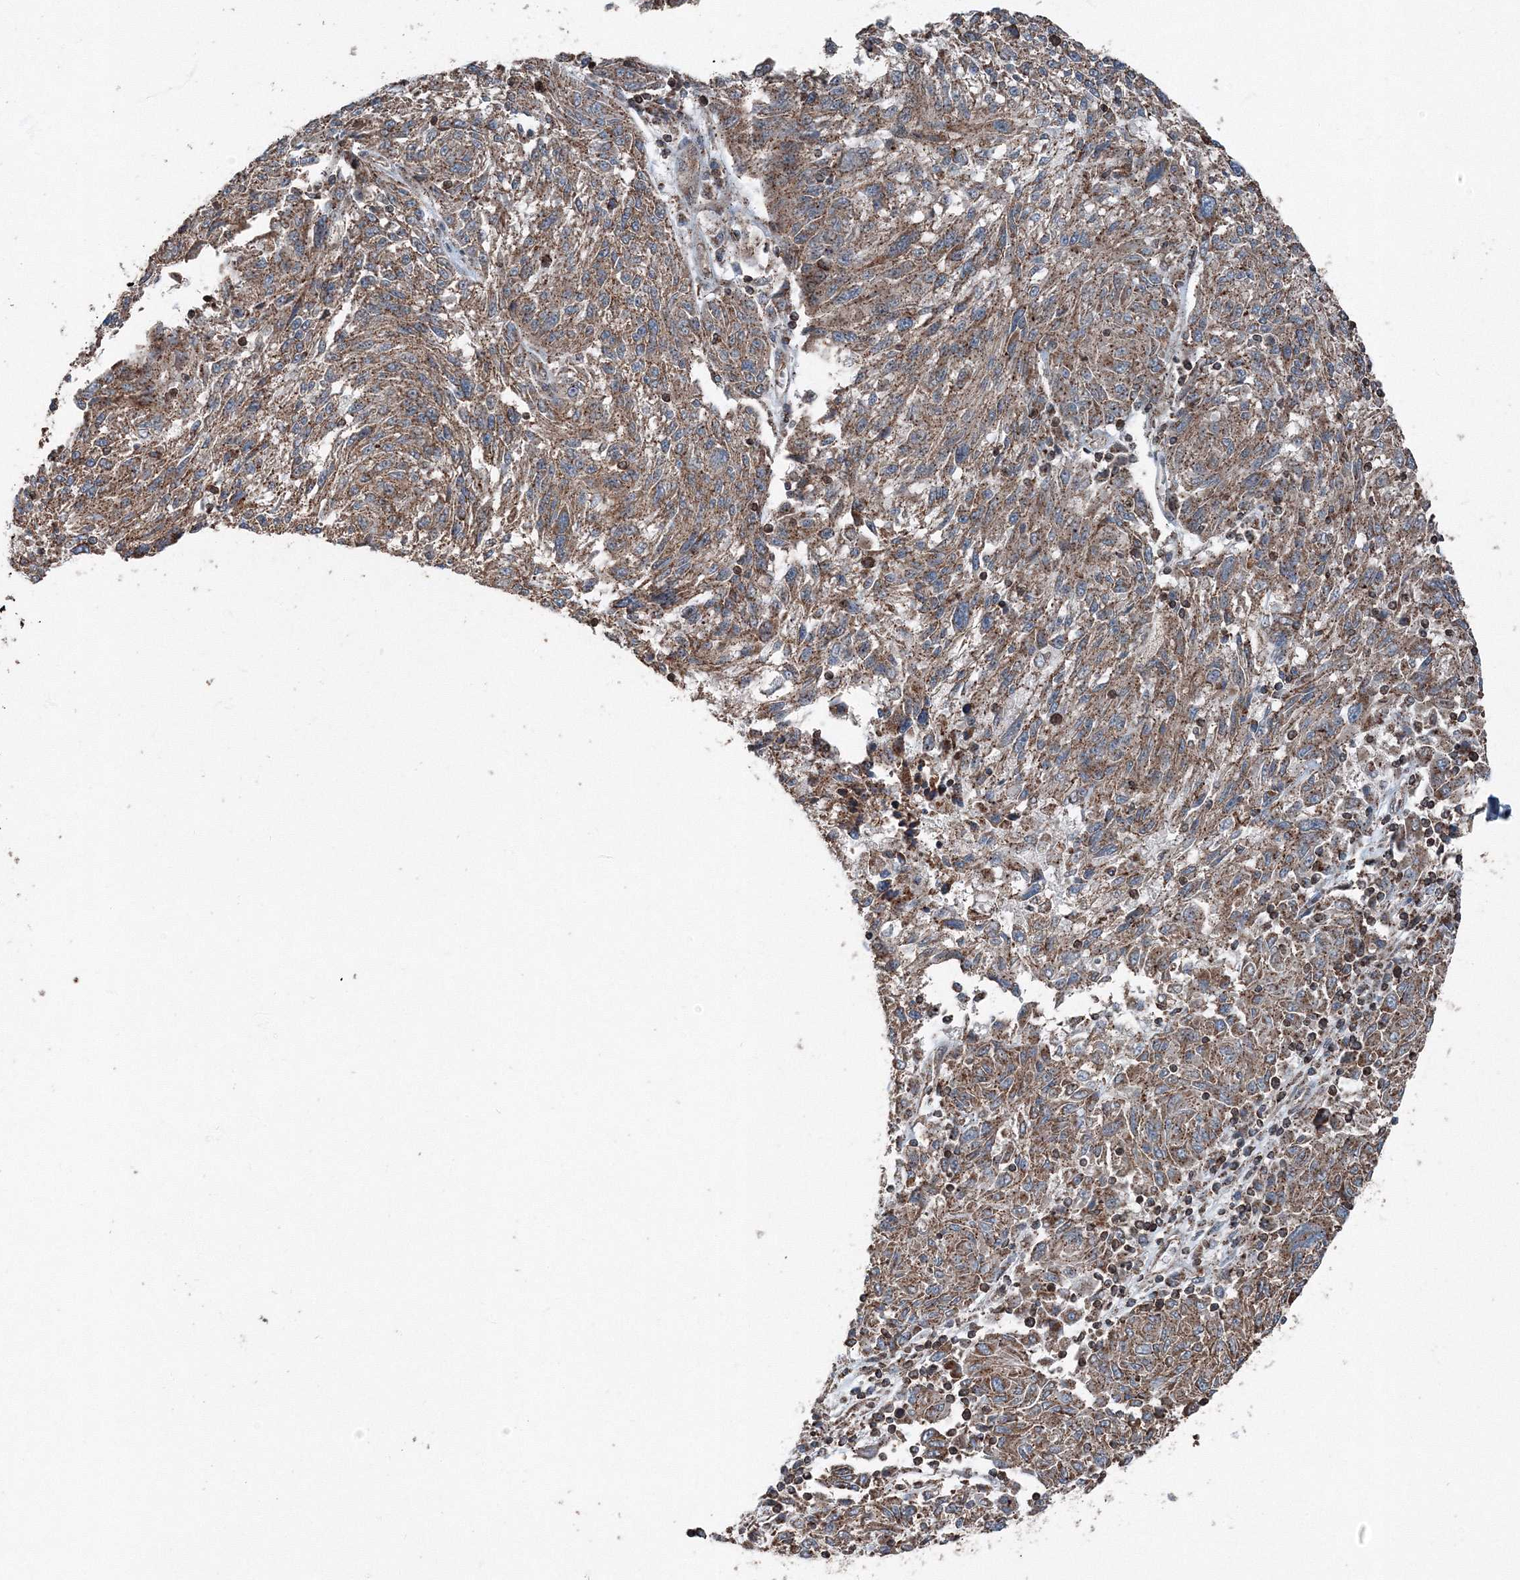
{"staining": {"intensity": "moderate", "quantity": ">75%", "location": "cytoplasmic/membranous"}, "tissue": "melanoma", "cell_type": "Tumor cells", "image_type": "cancer", "snomed": [{"axis": "morphology", "description": "Malignant melanoma, NOS"}, {"axis": "topography", "description": "Skin"}], "caption": "Moderate cytoplasmic/membranous protein staining is identified in about >75% of tumor cells in melanoma. (Stains: DAB in brown, nuclei in blue, Microscopy: brightfield microscopy at high magnification).", "gene": "AASDH", "patient": {"sex": "male", "age": 53}}